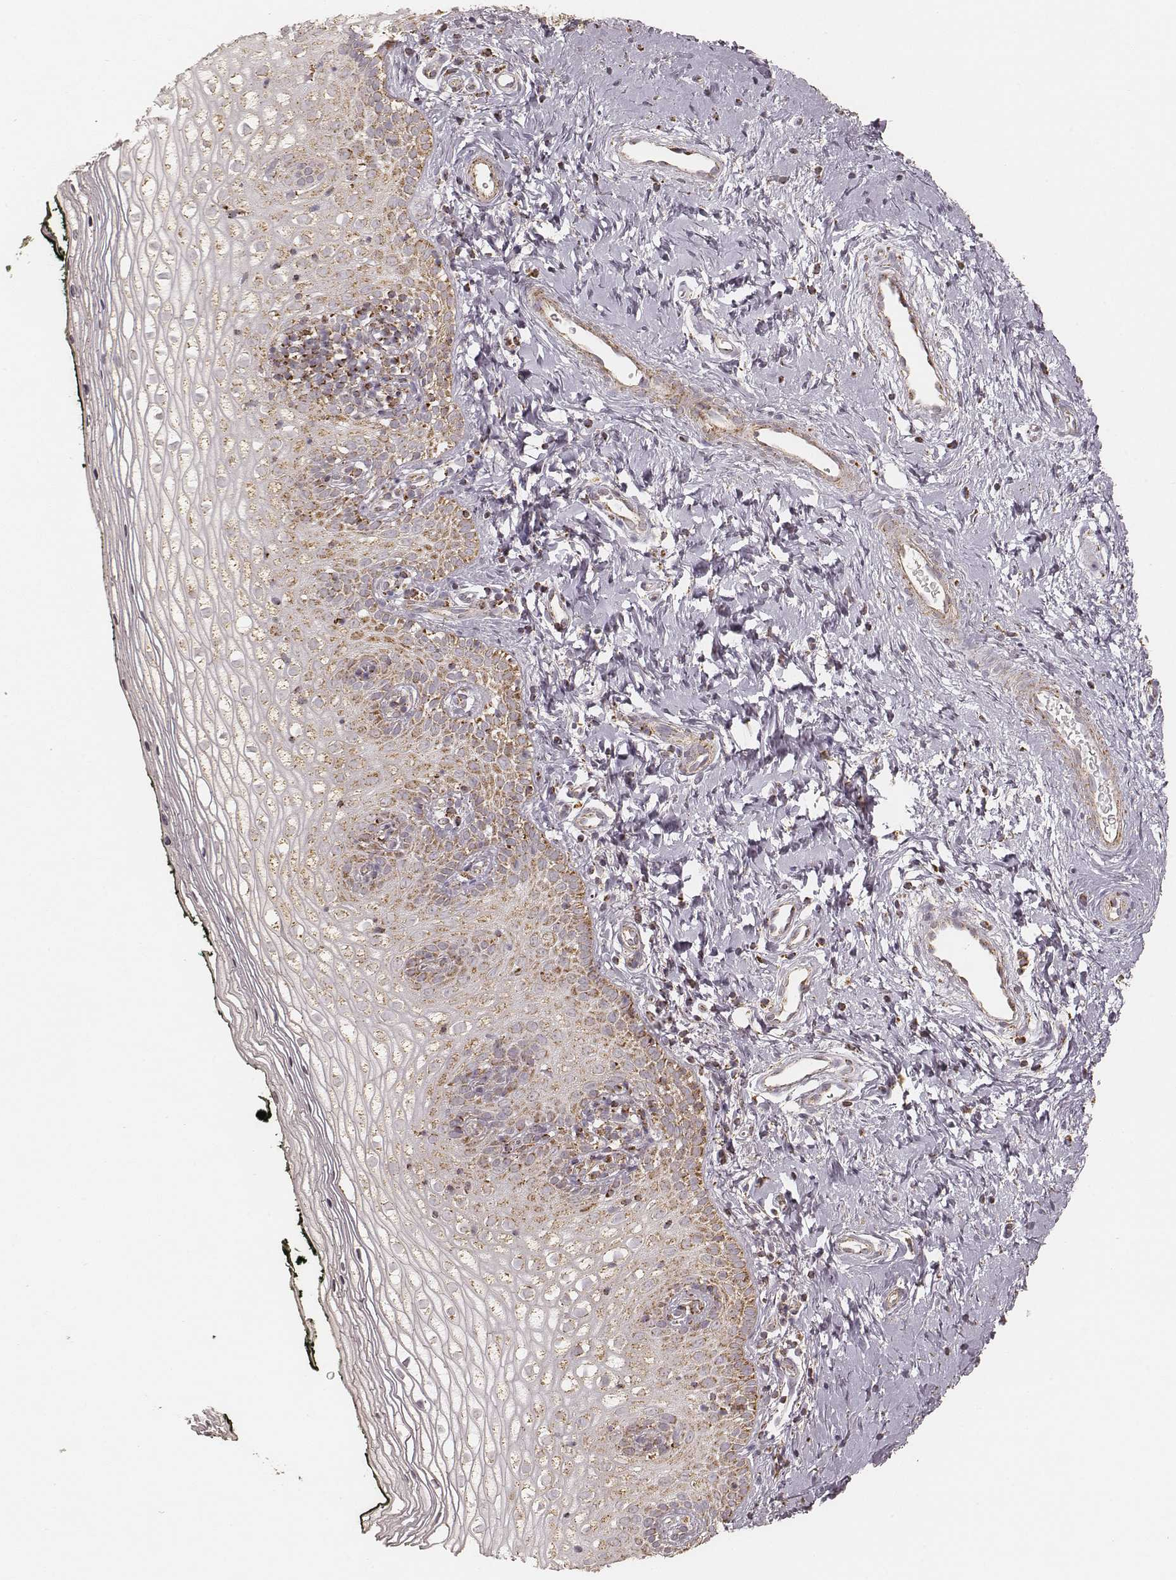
{"staining": {"intensity": "moderate", "quantity": "25%-75%", "location": "cytoplasmic/membranous"}, "tissue": "vagina", "cell_type": "Squamous epithelial cells", "image_type": "normal", "snomed": [{"axis": "morphology", "description": "Normal tissue, NOS"}, {"axis": "topography", "description": "Vagina"}], "caption": "The immunohistochemical stain highlights moderate cytoplasmic/membranous positivity in squamous epithelial cells of unremarkable vagina. The protein is stained brown, and the nuclei are stained in blue (DAB (3,3'-diaminobenzidine) IHC with brightfield microscopy, high magnification).", "gene": "CS", "patient": {"sex": "female", "age": 47}}